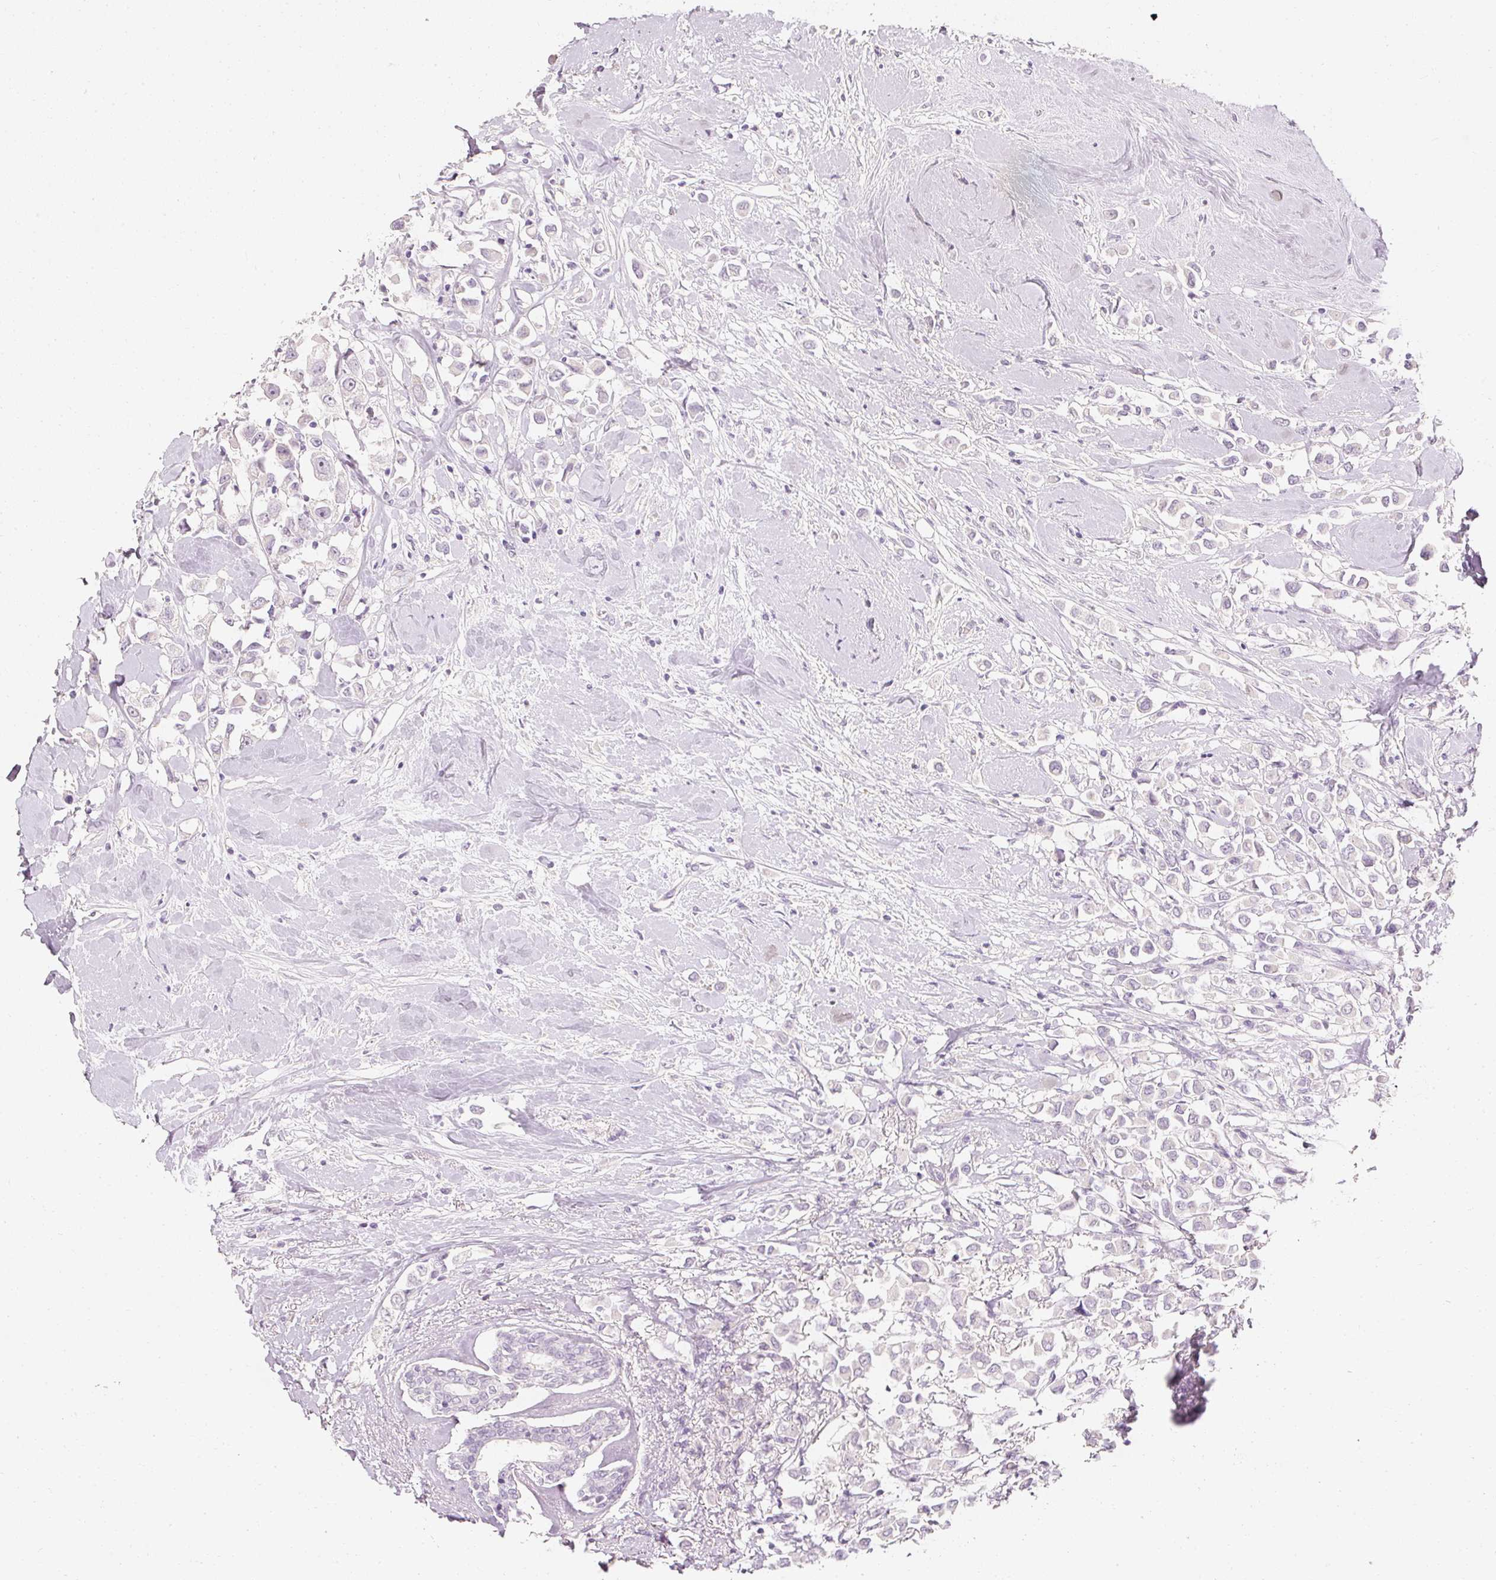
{"staining": {"intensity": "negative", "quantity": "none", "location": "none"}, "tissue": "breast cancer", "cell_type": "Tumor cells", "image_type": "cancer", "snomed": [{"axis": "morphology", "description": "Duct carcinoma"}, {"axis": "topography", "description": "Breast"}], "caption": "Immunohistochemistry (IHC) of breast cancer (invasive ductal carcinoma) shows no expression in tumor cells.", "gene": "ELAVL3", "patient": {"sex": "female", "age": 61}}